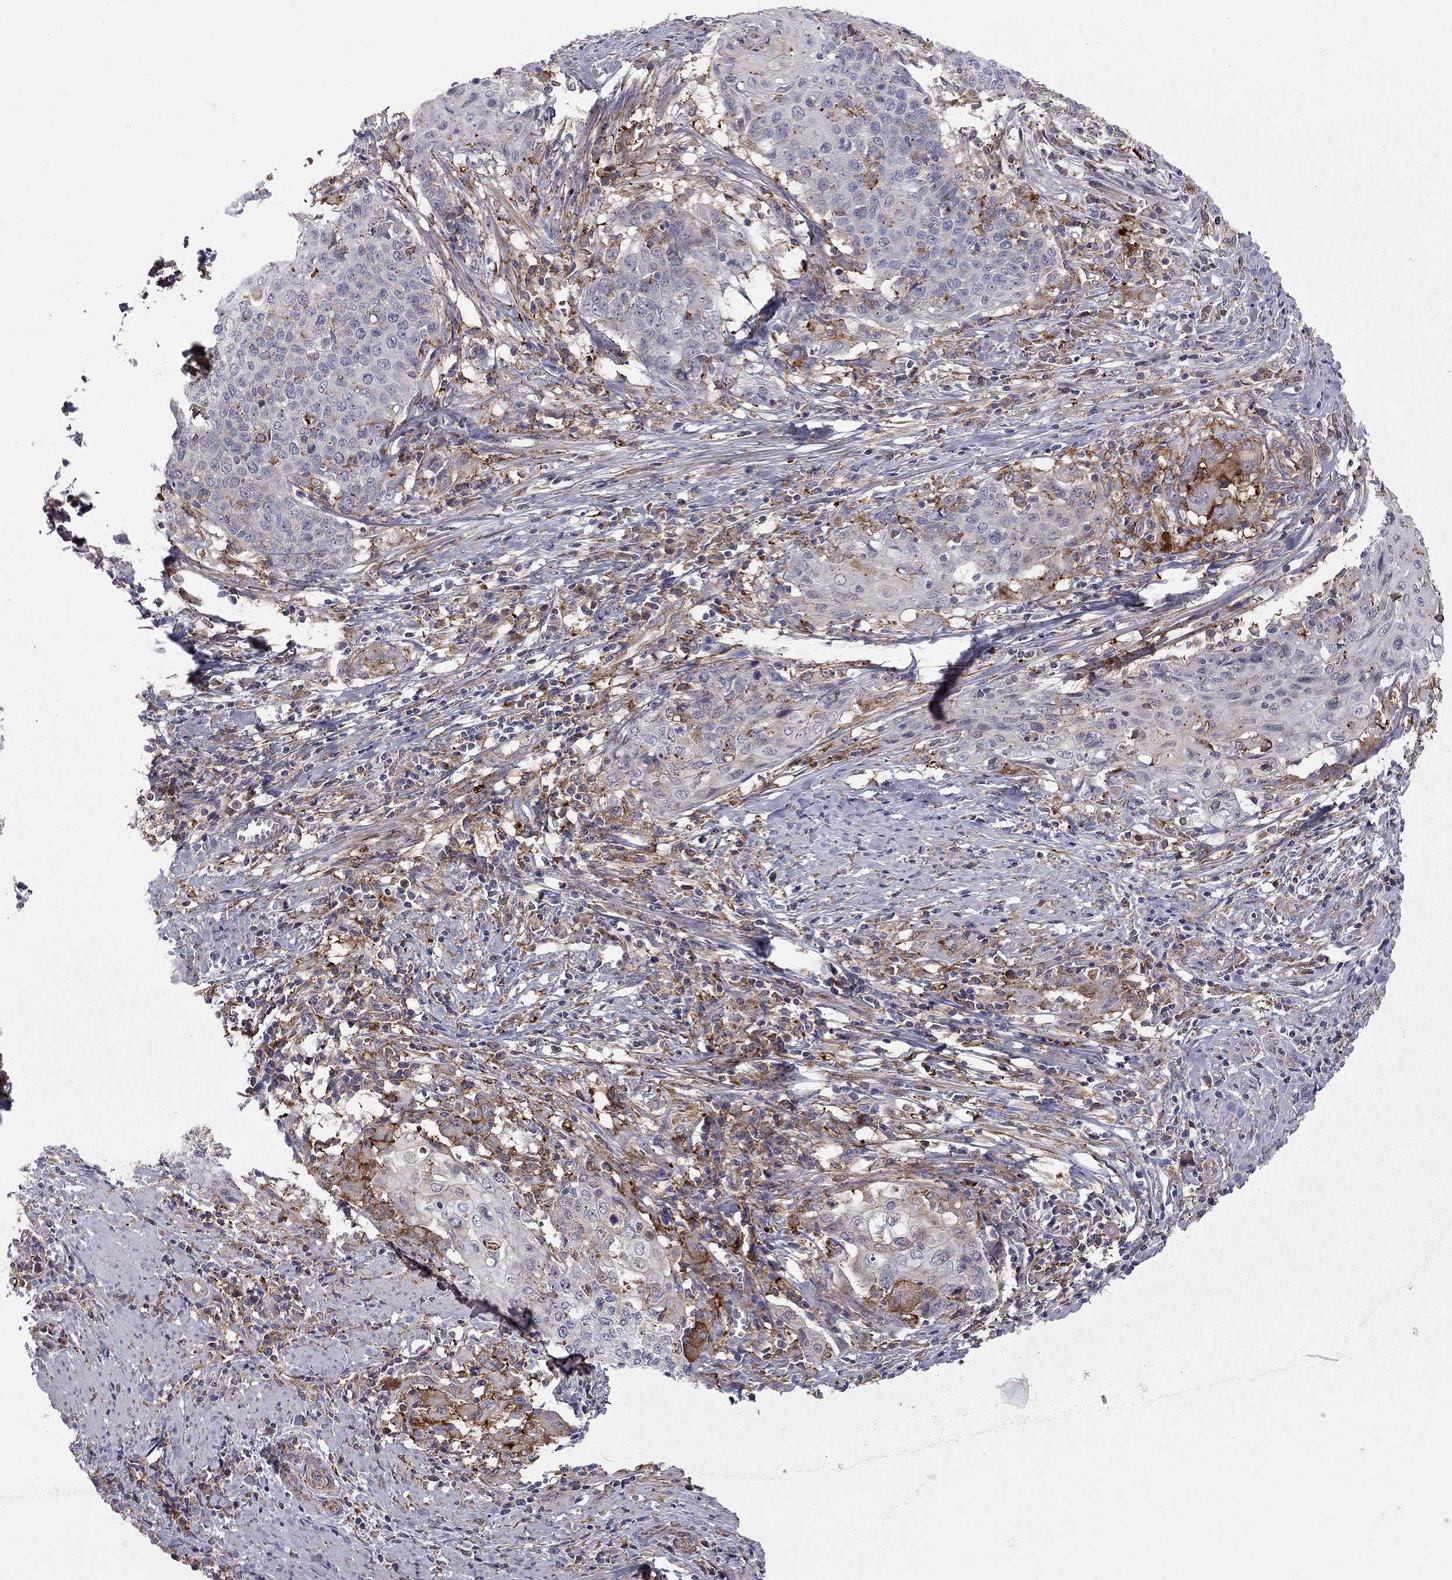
{"staining": {"intensity": "moderate", "quantity": "<25%", "location": "cytoplasmic/membranous"}, "tissue": "cervical cancer", "cell_type": "Tumor cells", "image_type": "cancer", "snomed": [{"axis": "morphology", "description": "Squamous cell carcinoma, NOS"}, {"axis": "topography", "description": "Cervix"}], "caption": "DAB (3,3'-diaminobenzidine) immunohistochemical staining of human cervical squamous cell carcinoma reveals moderate cytoplasmic/membranous protein positivity in approximately <25% of tumor cells.", "gene": "EIF4E3", "patient": {"sex": "female", "age": 39}}